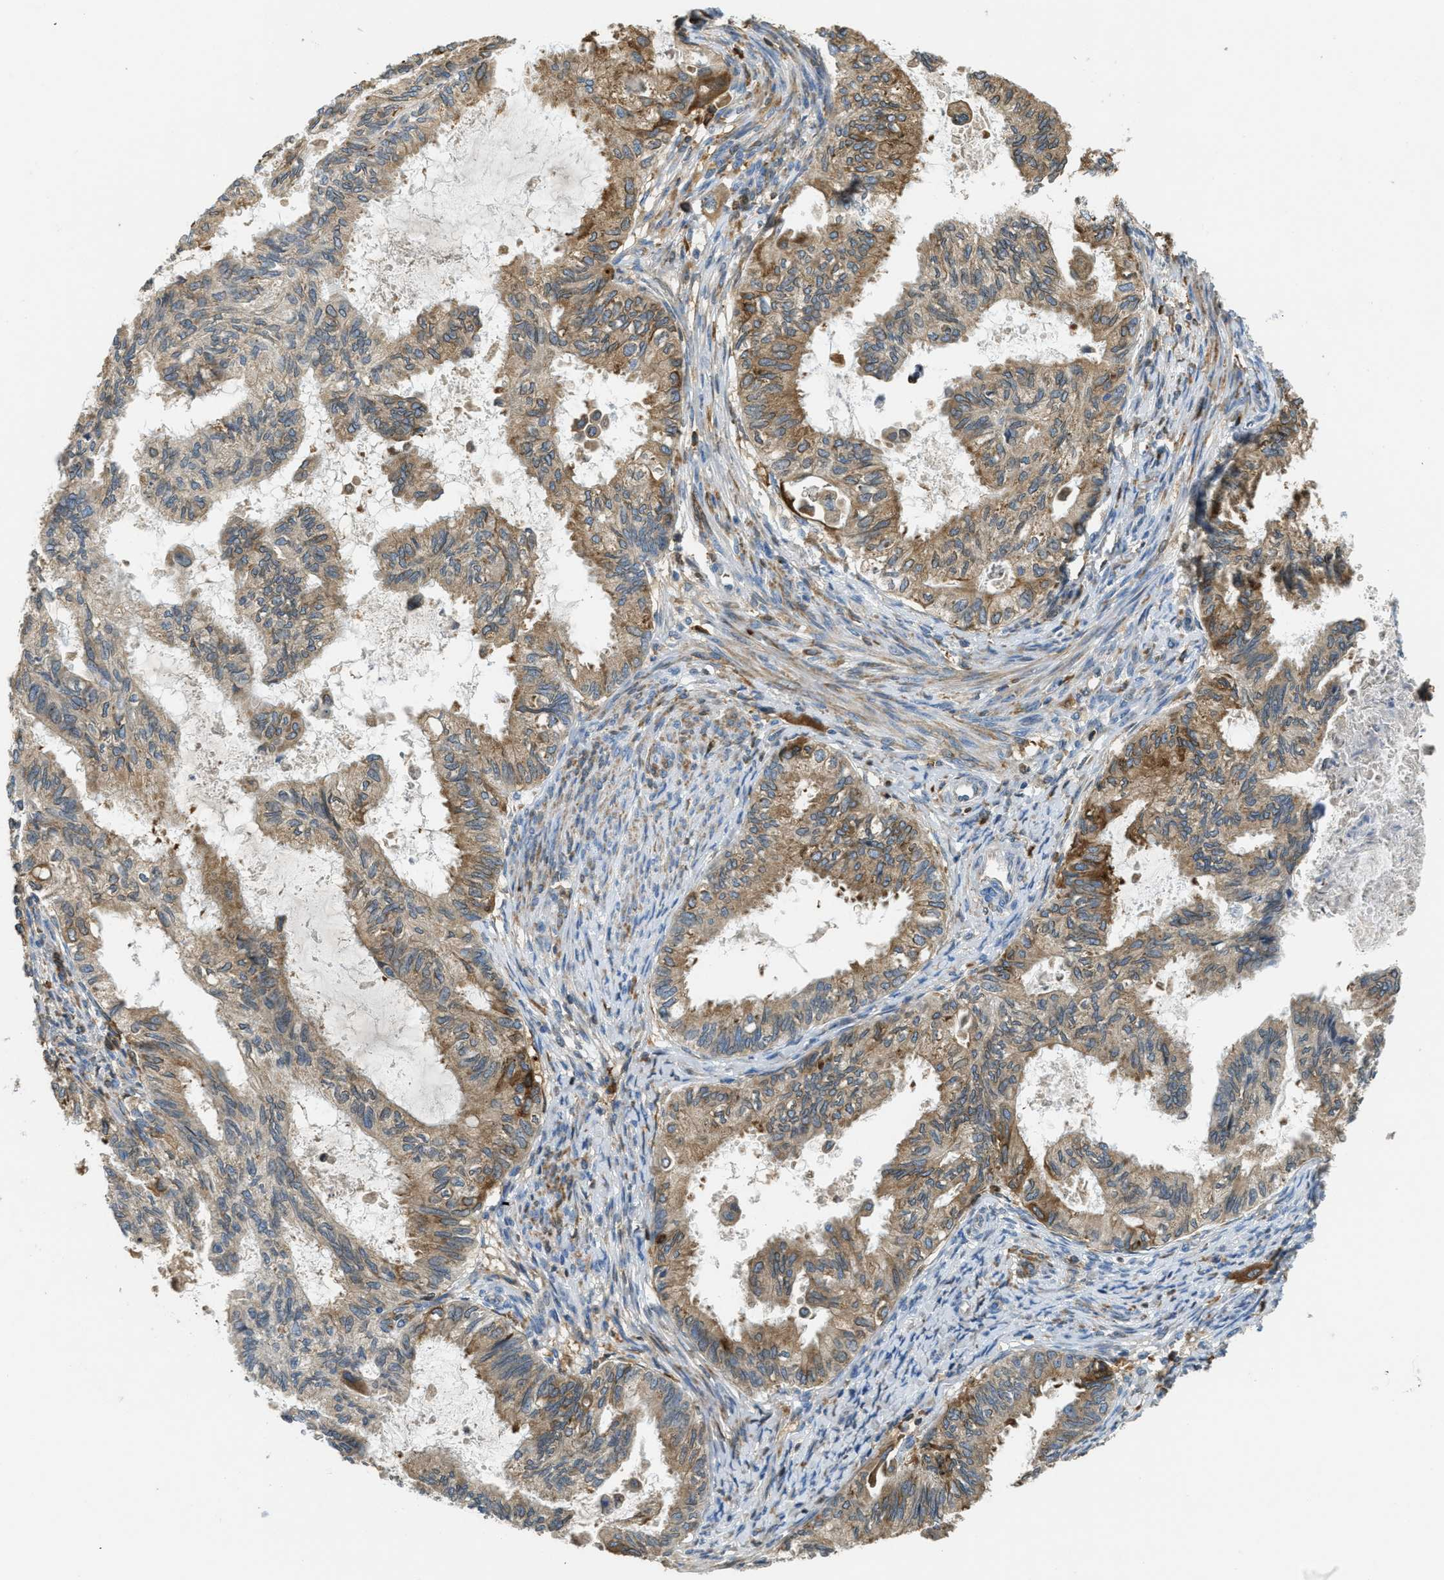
{"staining": {"intensity": "moderate", "quantity": ">75%", "location": "cytoplasmic/membranous"}, "tissue": "cervical cancer", "cell_type": "Tumor cells", "image_type": "cancer", "snomed": [{"axis": "morphology", "description": "Normal tissue, NOS"}, {"axis": "morphology", "description": "Adenocarcinoma, NOS"}, {"axis": "topography", "description": "Cervix"}, {"axis": "topography", "description": "Endometrium"}], "caption": "Adenocarcinoma (cervical) stained with IHC displays moderate cytoplasmic/membranous positivity in approximately >75% of tumor cells.", "gene": "MPDU1", "patient": {"sex": "female", "age": 86}}